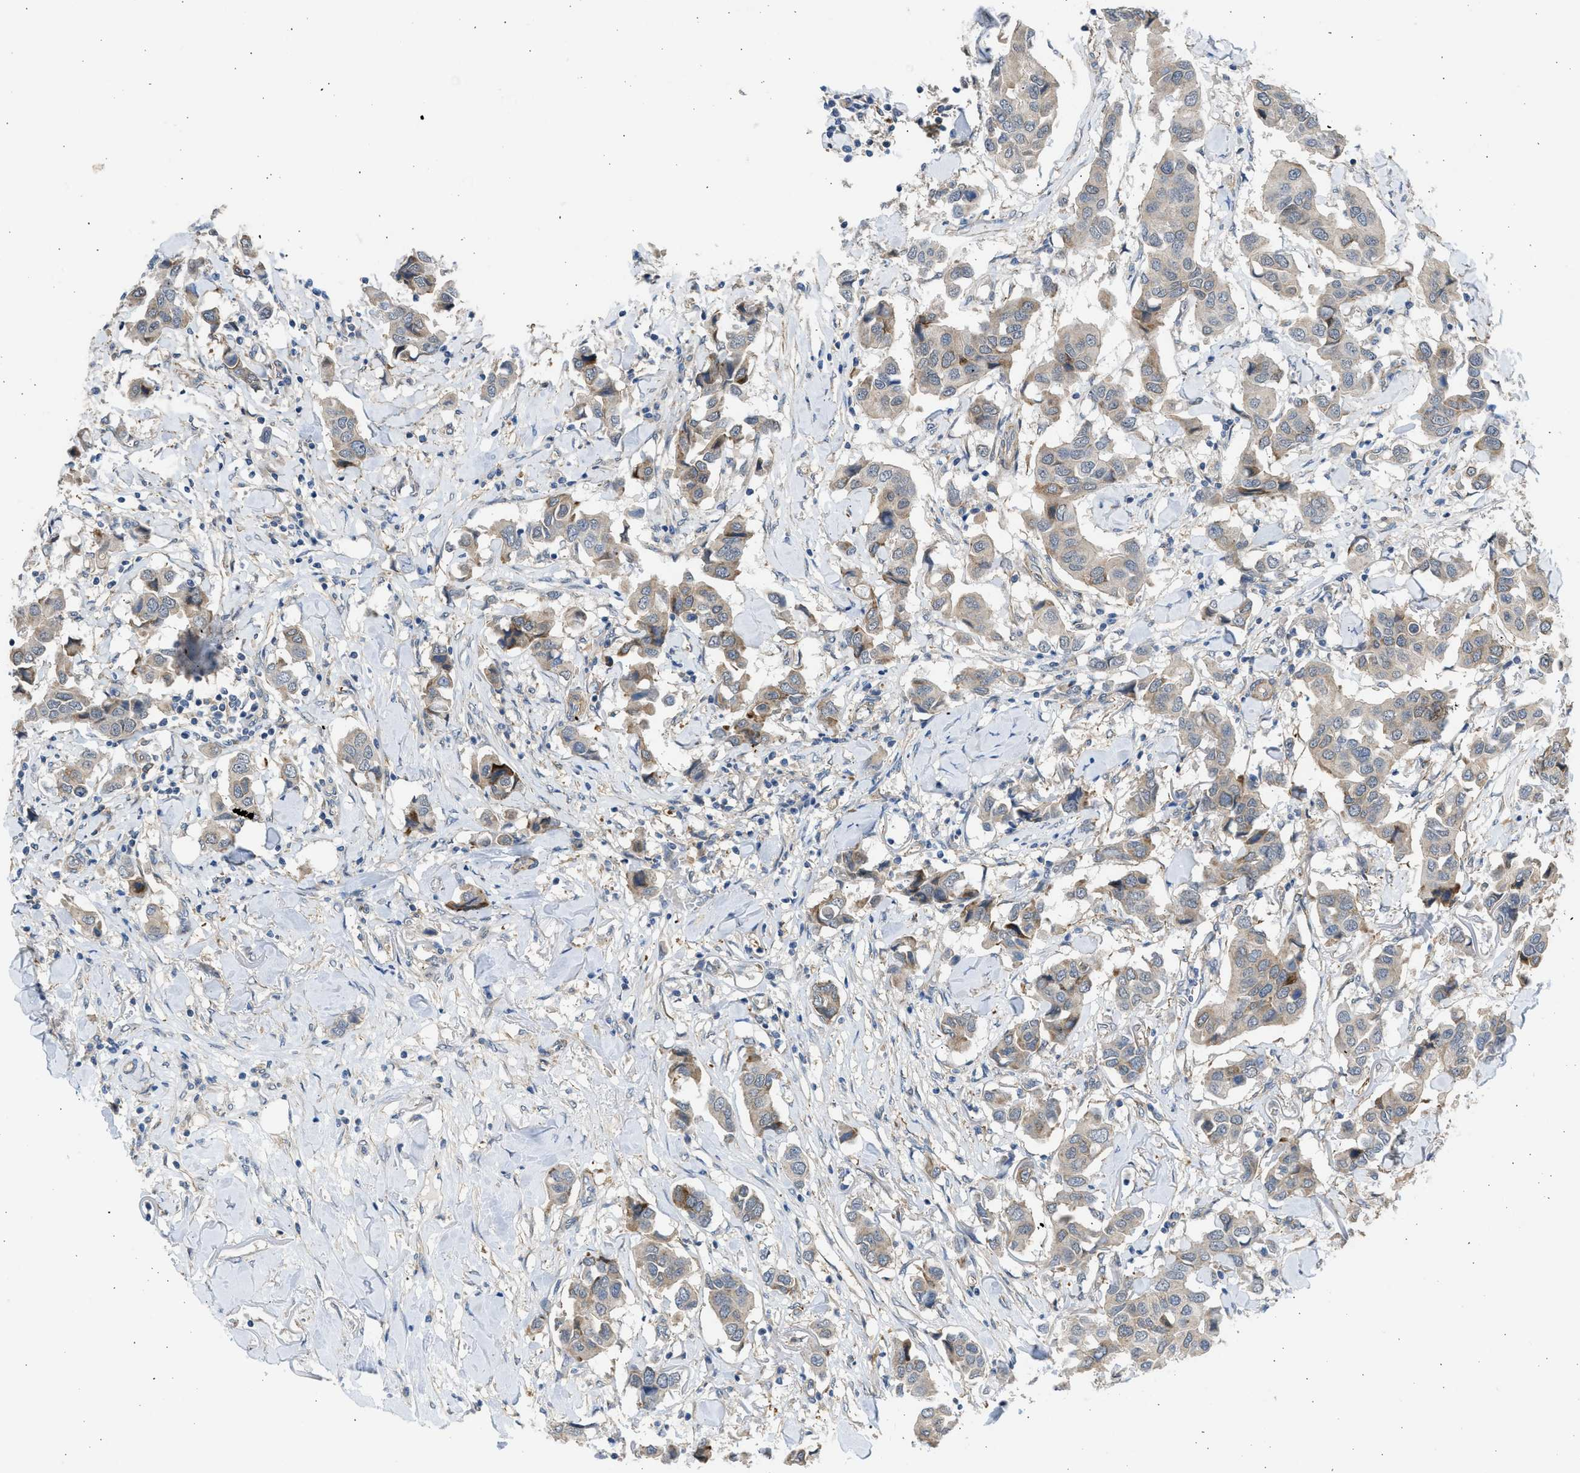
{"staining": {"intensity": "weak", "quantity": "<25%", "location": "cytoplasmic/membranous"}, "tissue": "breast cancer", "cell_type": "Tumor cells", "image_type": "cancer", "snomed": [{"axis": "morphology", "description": "Duct carcinoma"}, {"axis": "topography", "description": "Breast"}], "caption": "A high-resolution image shows IHC staining of breast cancer (intraductal carcinoma), which exhibits no significant positivity in tumor cells.", "gene": "PCNX3", "patient": {"sex": "female", "age": 80}}